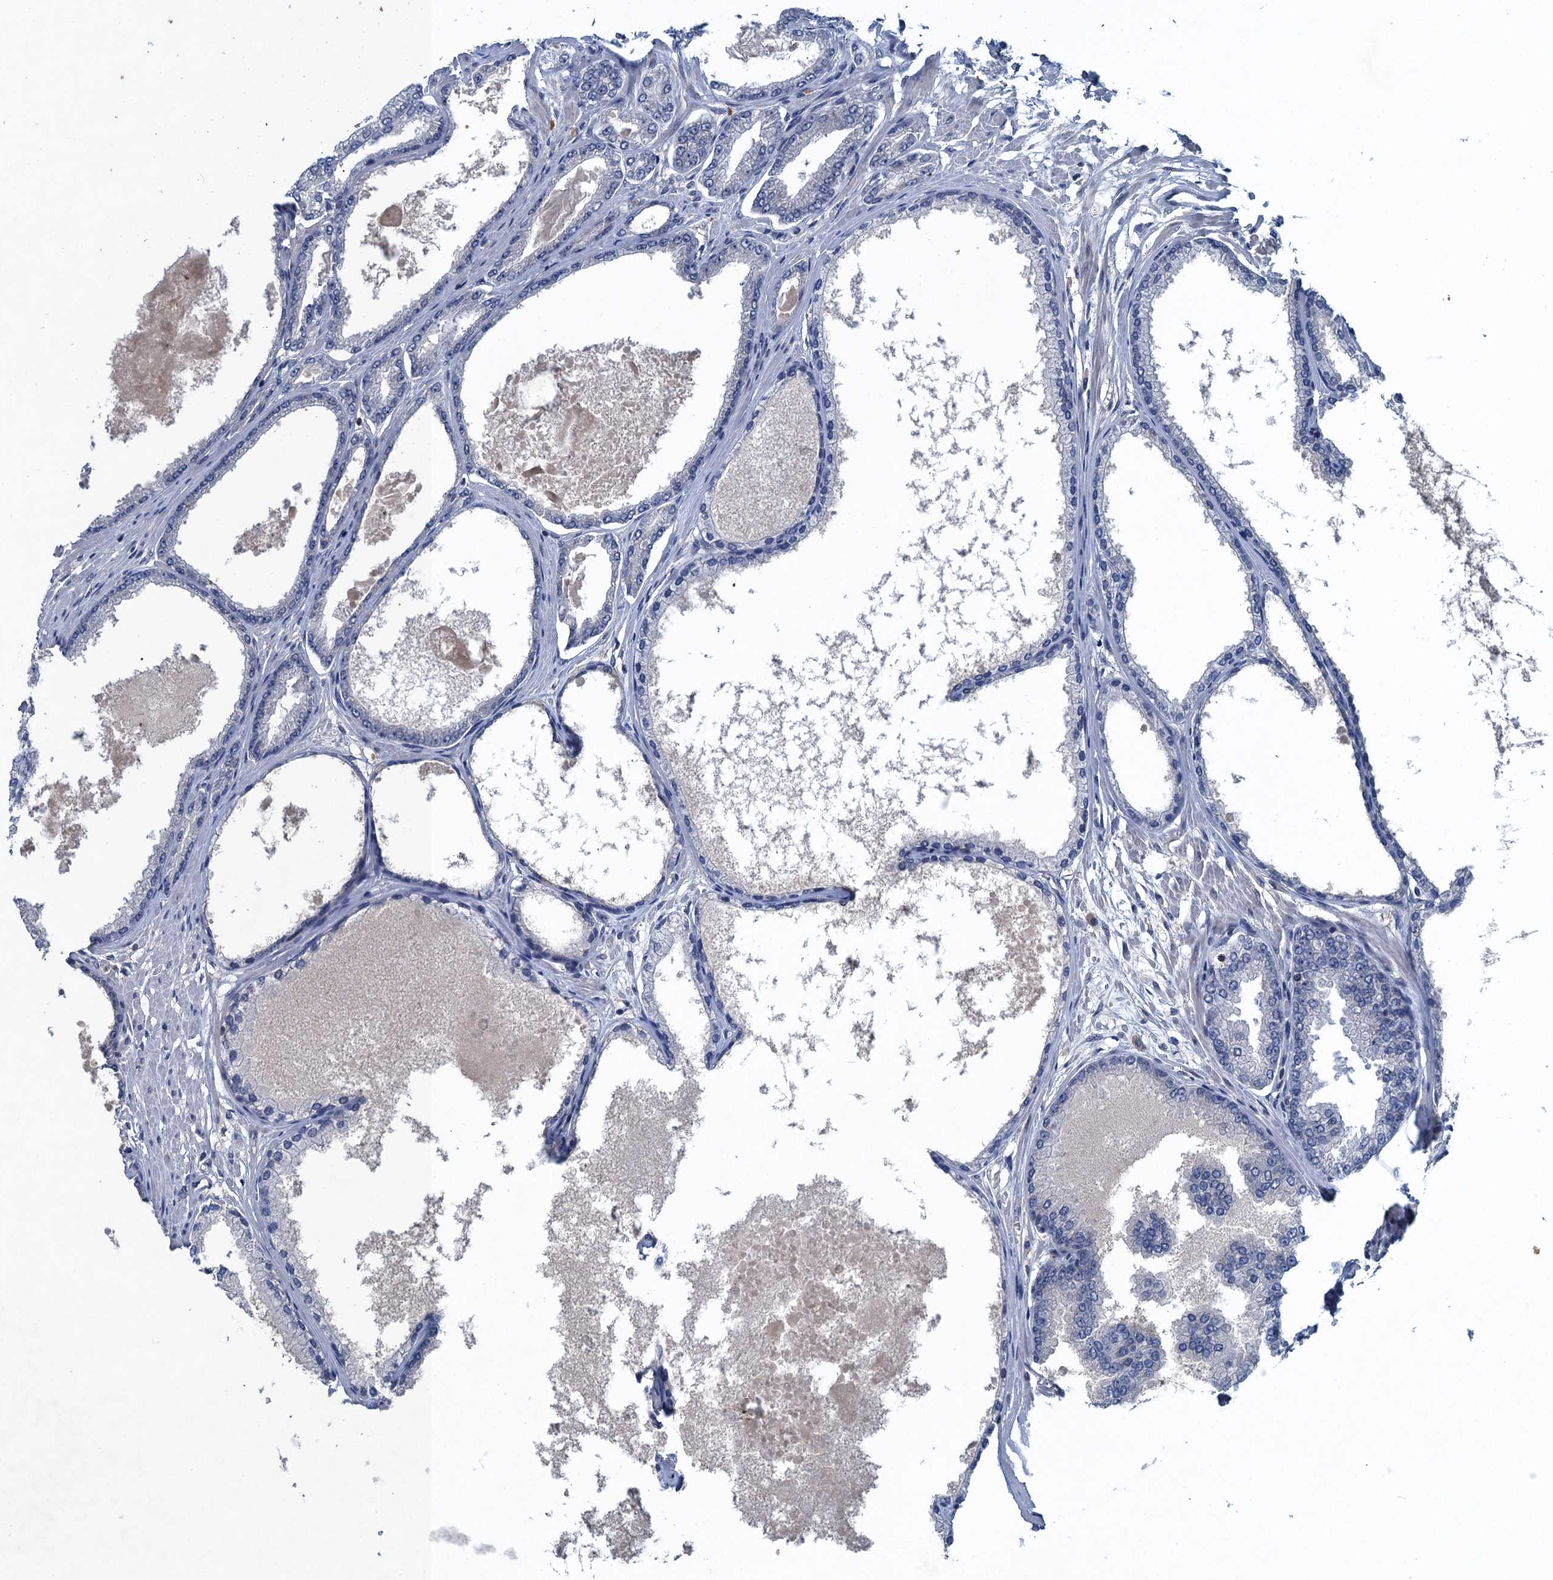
{"staining": {"intensity": "negative", "quantity": "none", "location": "none"}, "tissue": "prostate cancer", "cell_type": "Tumor cells", "image_type": "cancer", "snomed": [{"axis": "morphology", "description": "Adenocarcinoma, Low grade"}, {"axis": "topography", "description": "Prostate"}], "caption": "Prostate cancer (adenocarcinoma (low-grade)) was stained to show a protein in brown. There is no significant expression in tumor cells. (Immunohistochemistry, brightfield microscopy, high magnification).", "gene": "RNF165", "patient": {"sex": "male", "age": 63}}